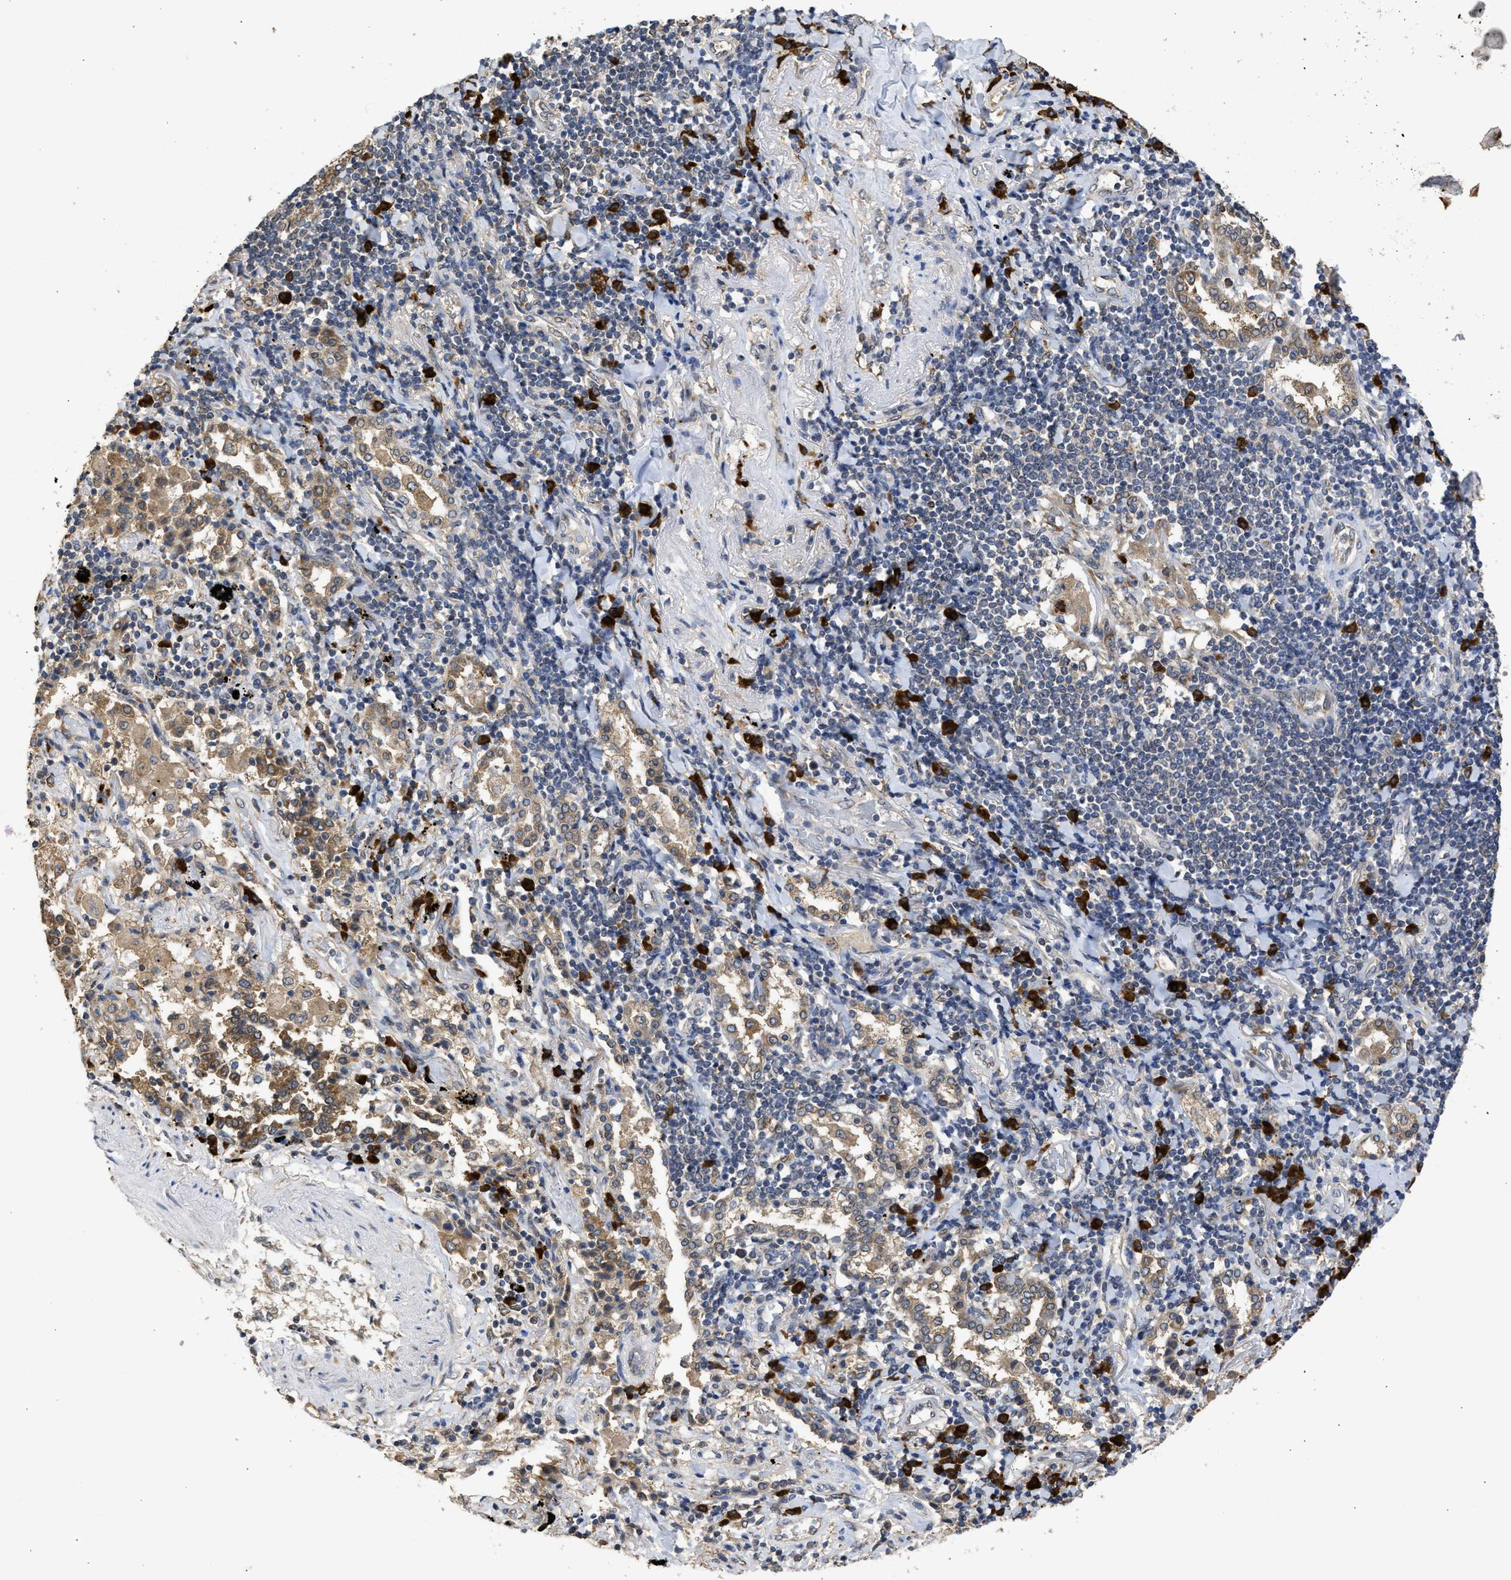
{"staining": {"intensity": "moderate", "quantity": ">75%", "location": "cytoplasmic/membranous"}, "tissue": "lung cancer", "cell_type": "Tumor cells", "image_type": "cancer", "snomed": [{"axis": "morphology", "description": "Adenocarcinoma, NOS"}, {"axis": "topography", "description": "Lung"}], "caption": "Immunohistochemical staining of adenocarcinoma (lung) displays medium levels of moderate cytoplasmic/membranous protein staining in about >75% of tumor cells. The staining was performed using DAB, with brown indicating positive protein expression. Nuclei are stained blue with hematoxylin.", "gene": "DNAJC1", "patient": {"sex": "female", "age": 65}}